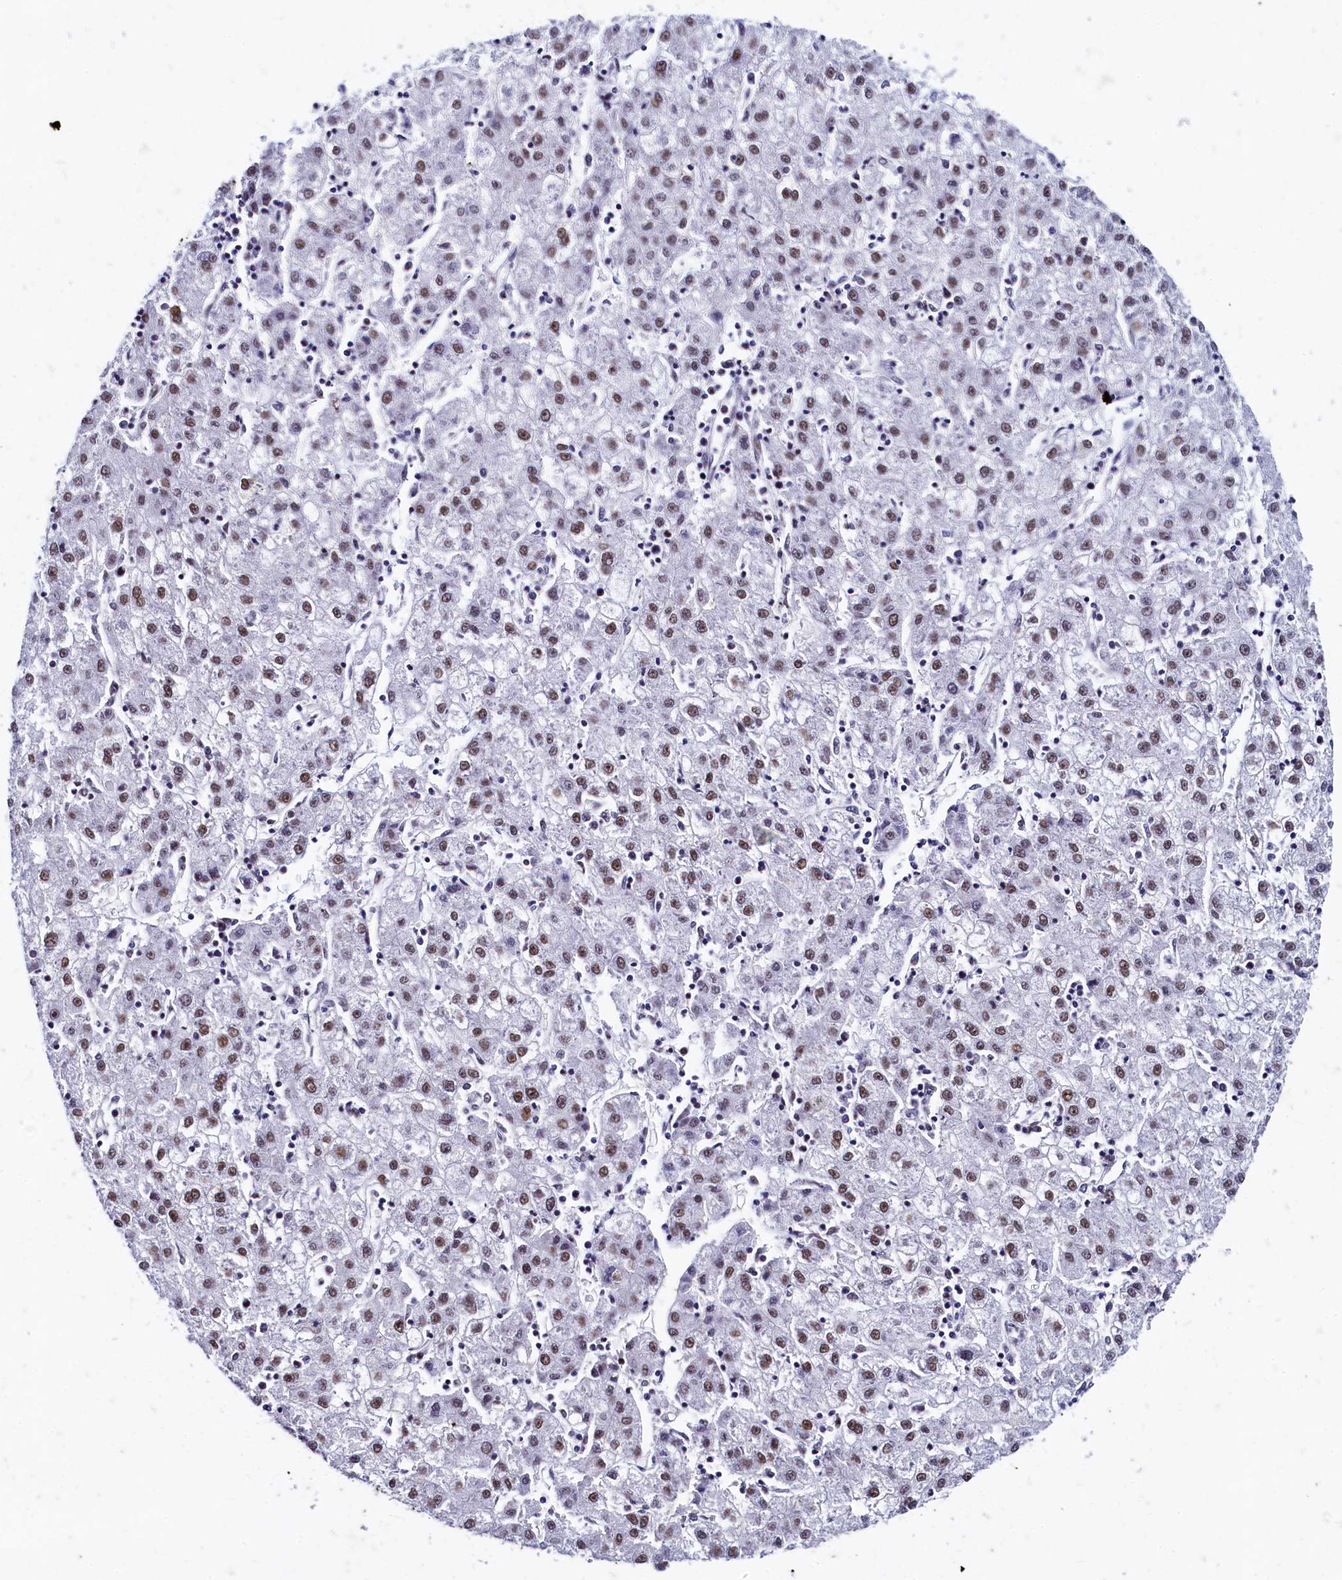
{"staining": {"intensity": "moderate", "quantity": "25%-75%", "location": "nuclear"}, "tissue": "liver cancer", "cell_type": "Tumor cells", "image_type": "cancer", "snomed": [{"axis": "morphology", "description": "Carcinoma, Hepatocellular, NOS"}, {"axis": "topography", "description": "Liver"}], "caption": "Immunohistochemistry (IHC) (DAB) staining of hepatocellular carcinoma (liver) demonstrates moderate nuclear protein positivity in about 25%-75% of tumor cells. (DAB = brown stain, brightfield microscopy at high magnification).", "gene": "CPSF7", "patient": {"sex": "male", "age": 72}}